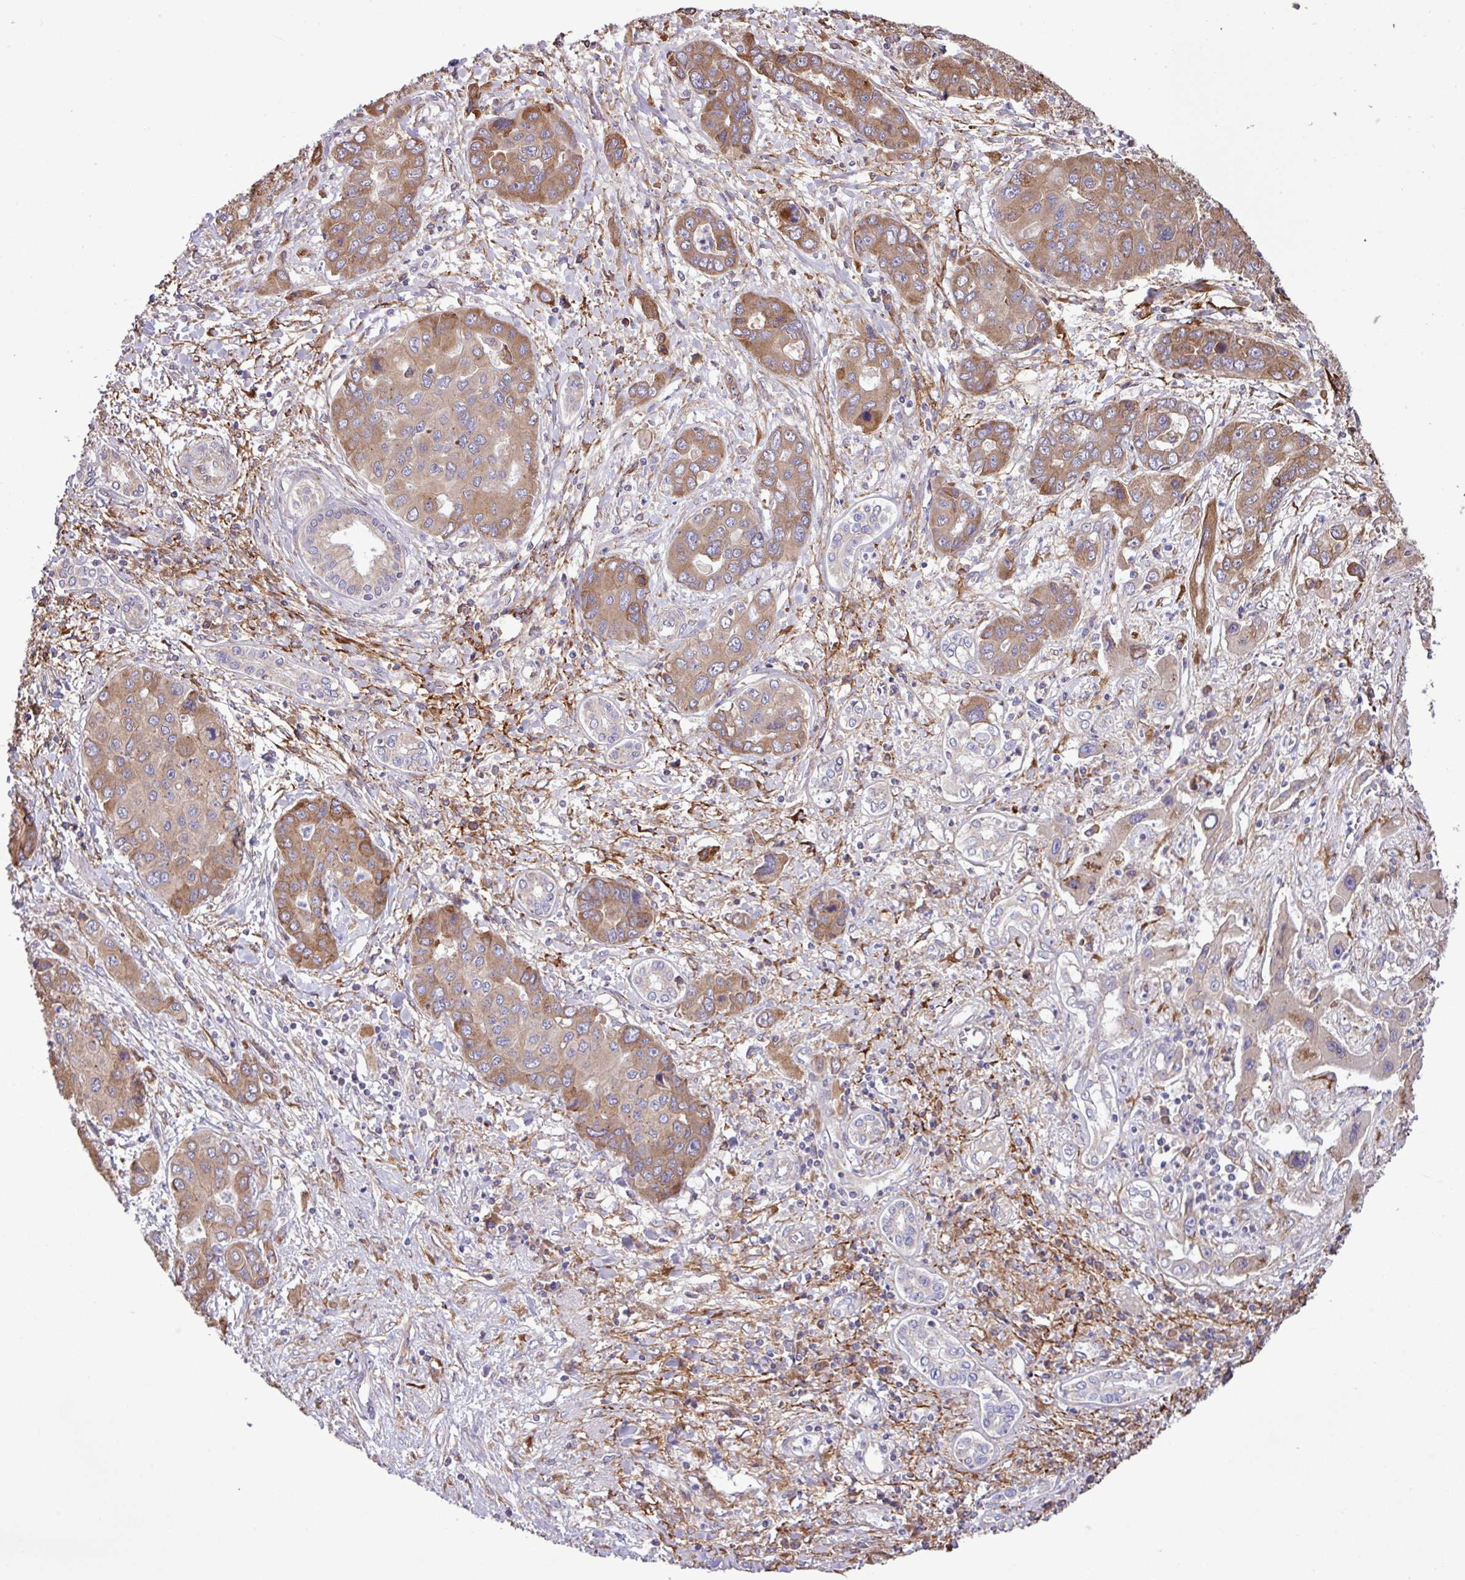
{"staining": {"intensity": "moderate", "quantity": ">75%", "location": "cytoplasmic/membranous"}, "tissue": "liver cancer", "cell_type": "Tumor cells", "image_type": "cancer", "snomed": [{"axis": "morphology", "description": "Cholangiocarcinoma"}, {"axis": "topography", "description": "Liver"}], "caption": "The immunohistochemical stain labels moderate cytoplasmic/membranous expression in tumor cells of liver cholangiocarcinoma tissue.", "gene": "MEGF6", "patient": {"sex": "male", "age": 67}}